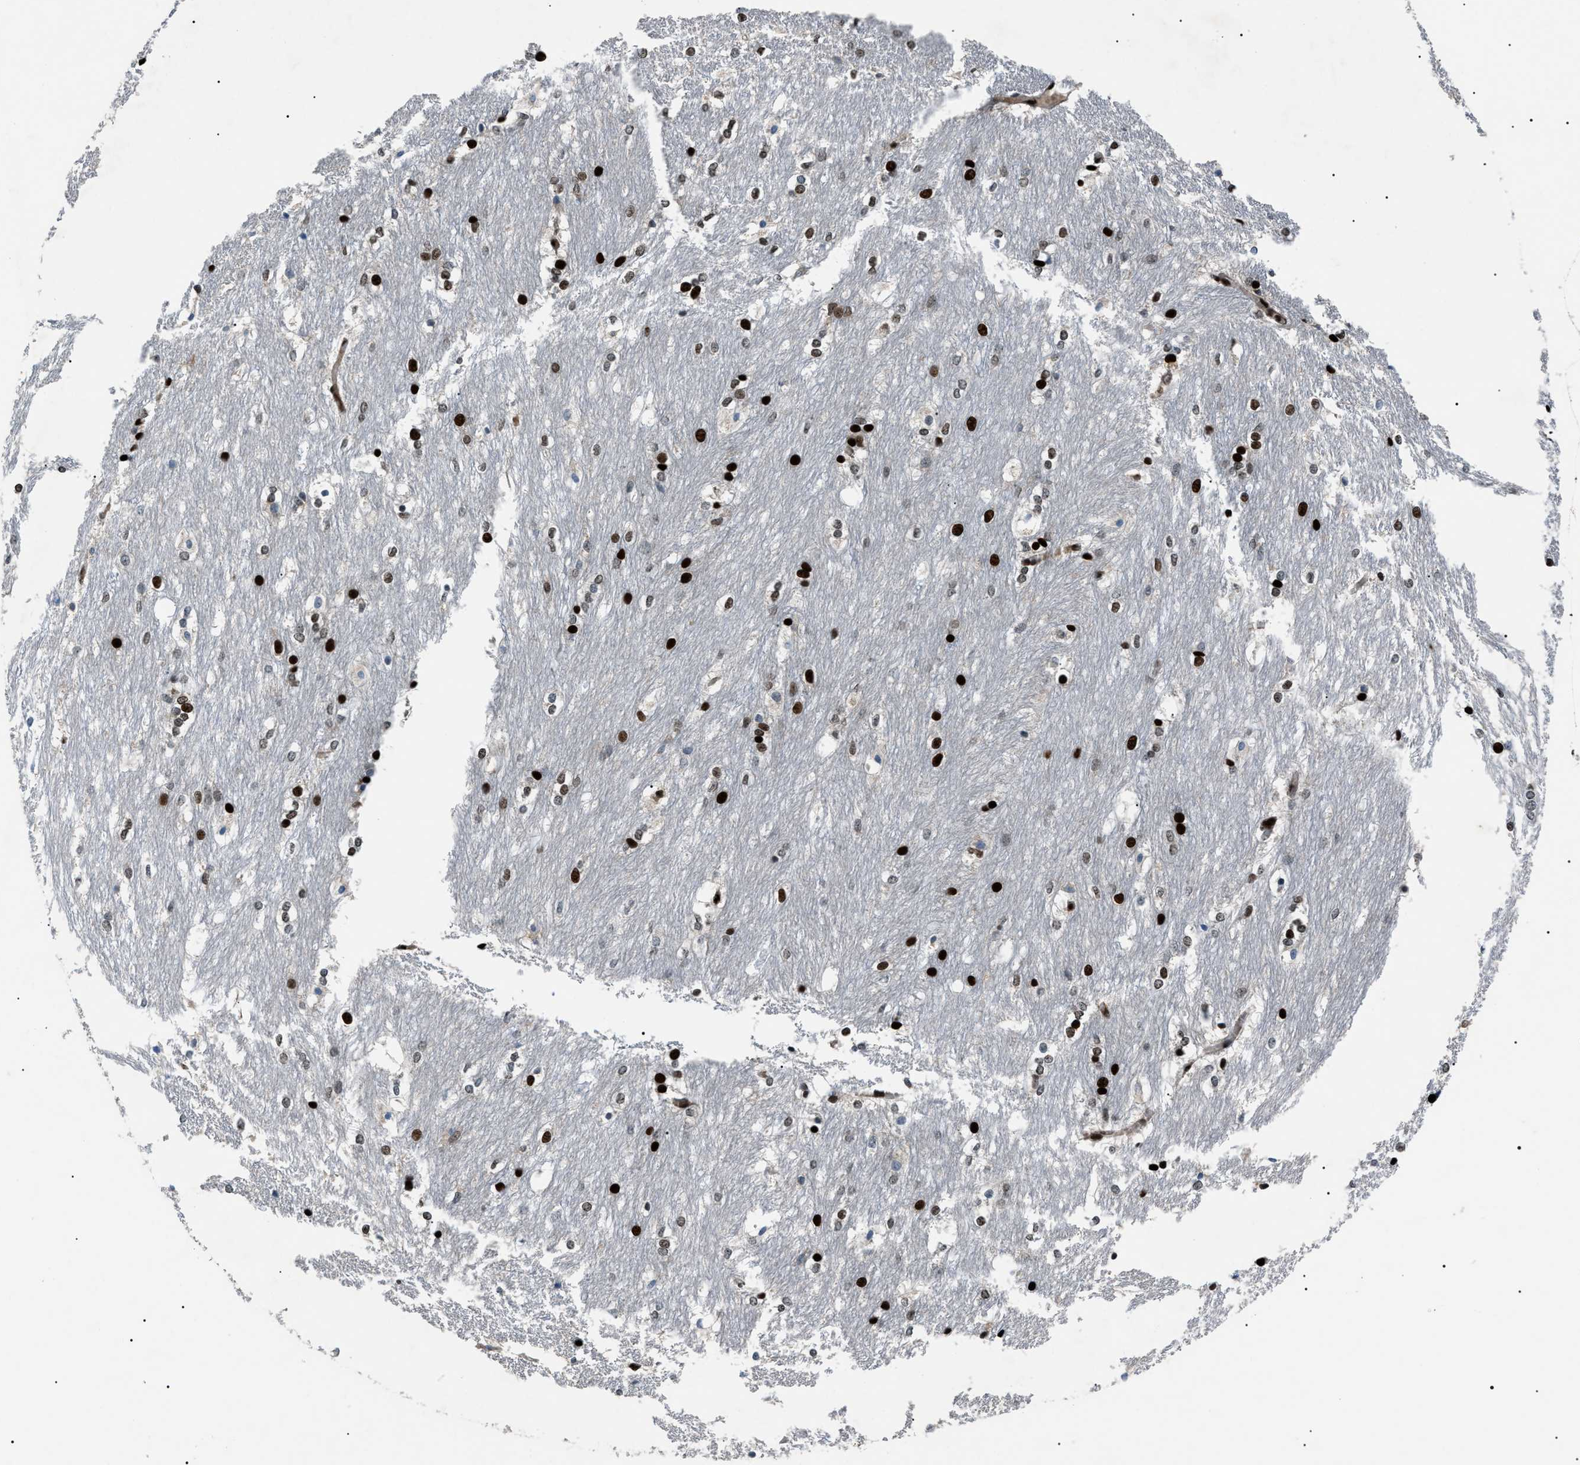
{"staining": {"intensity": "strong", "quantity": "25%-75%", "location": "nuclear"}, "tissue": "caudate", "cell_type": "Glial cells", "image_type": "normal", "snomed": [{"axis": "morphology", "description": "Normal tissue, NOS"}, {"axis": "topography", "description": "Lateral ventricle wall"}], "caption": "This is an image of immunohistochemistry (IHC) staining of unremarkable caudate, which shows strong expression in the nuclear of glial cells.", "gene": "PRKX", "patient": {"sex": "female", "age": 19}}